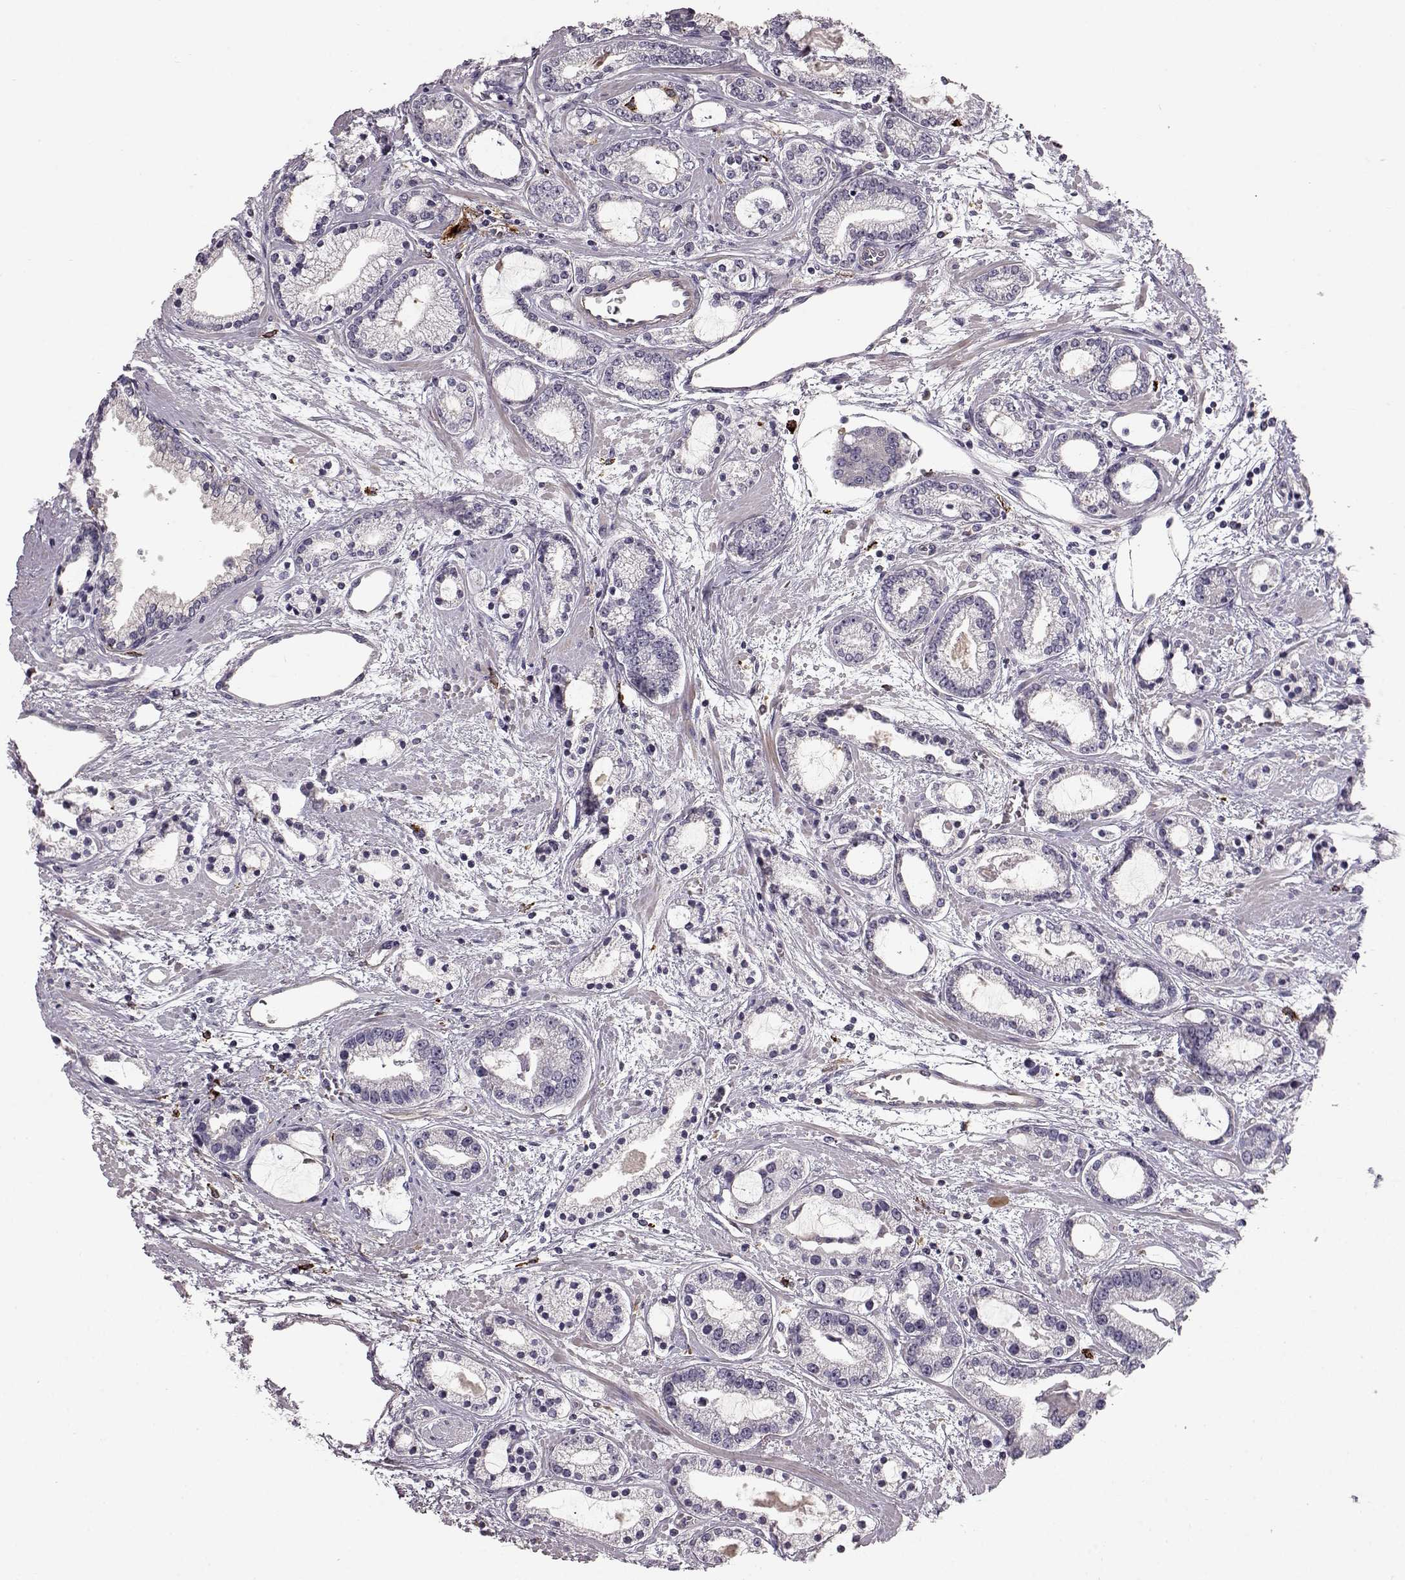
{"staining": {"intensity": "negative", "quantity": "none", "location": "none"}, "tissue": "prostate cancer", "cell_type": "Tumor cells", "image_type": "cancer", "snomed": [{"axis": "morphology", "description": "Adenocarcinoma, Medium grade"}, {"axis": "topography", "description": "Prostate"}], "caption": "Human prostate cancer stained for a protein using immunohistochemistry reveals no positivity in tumor cells.", "gene": "CCNF", "patient": {"sex": "male", "age": 57}}